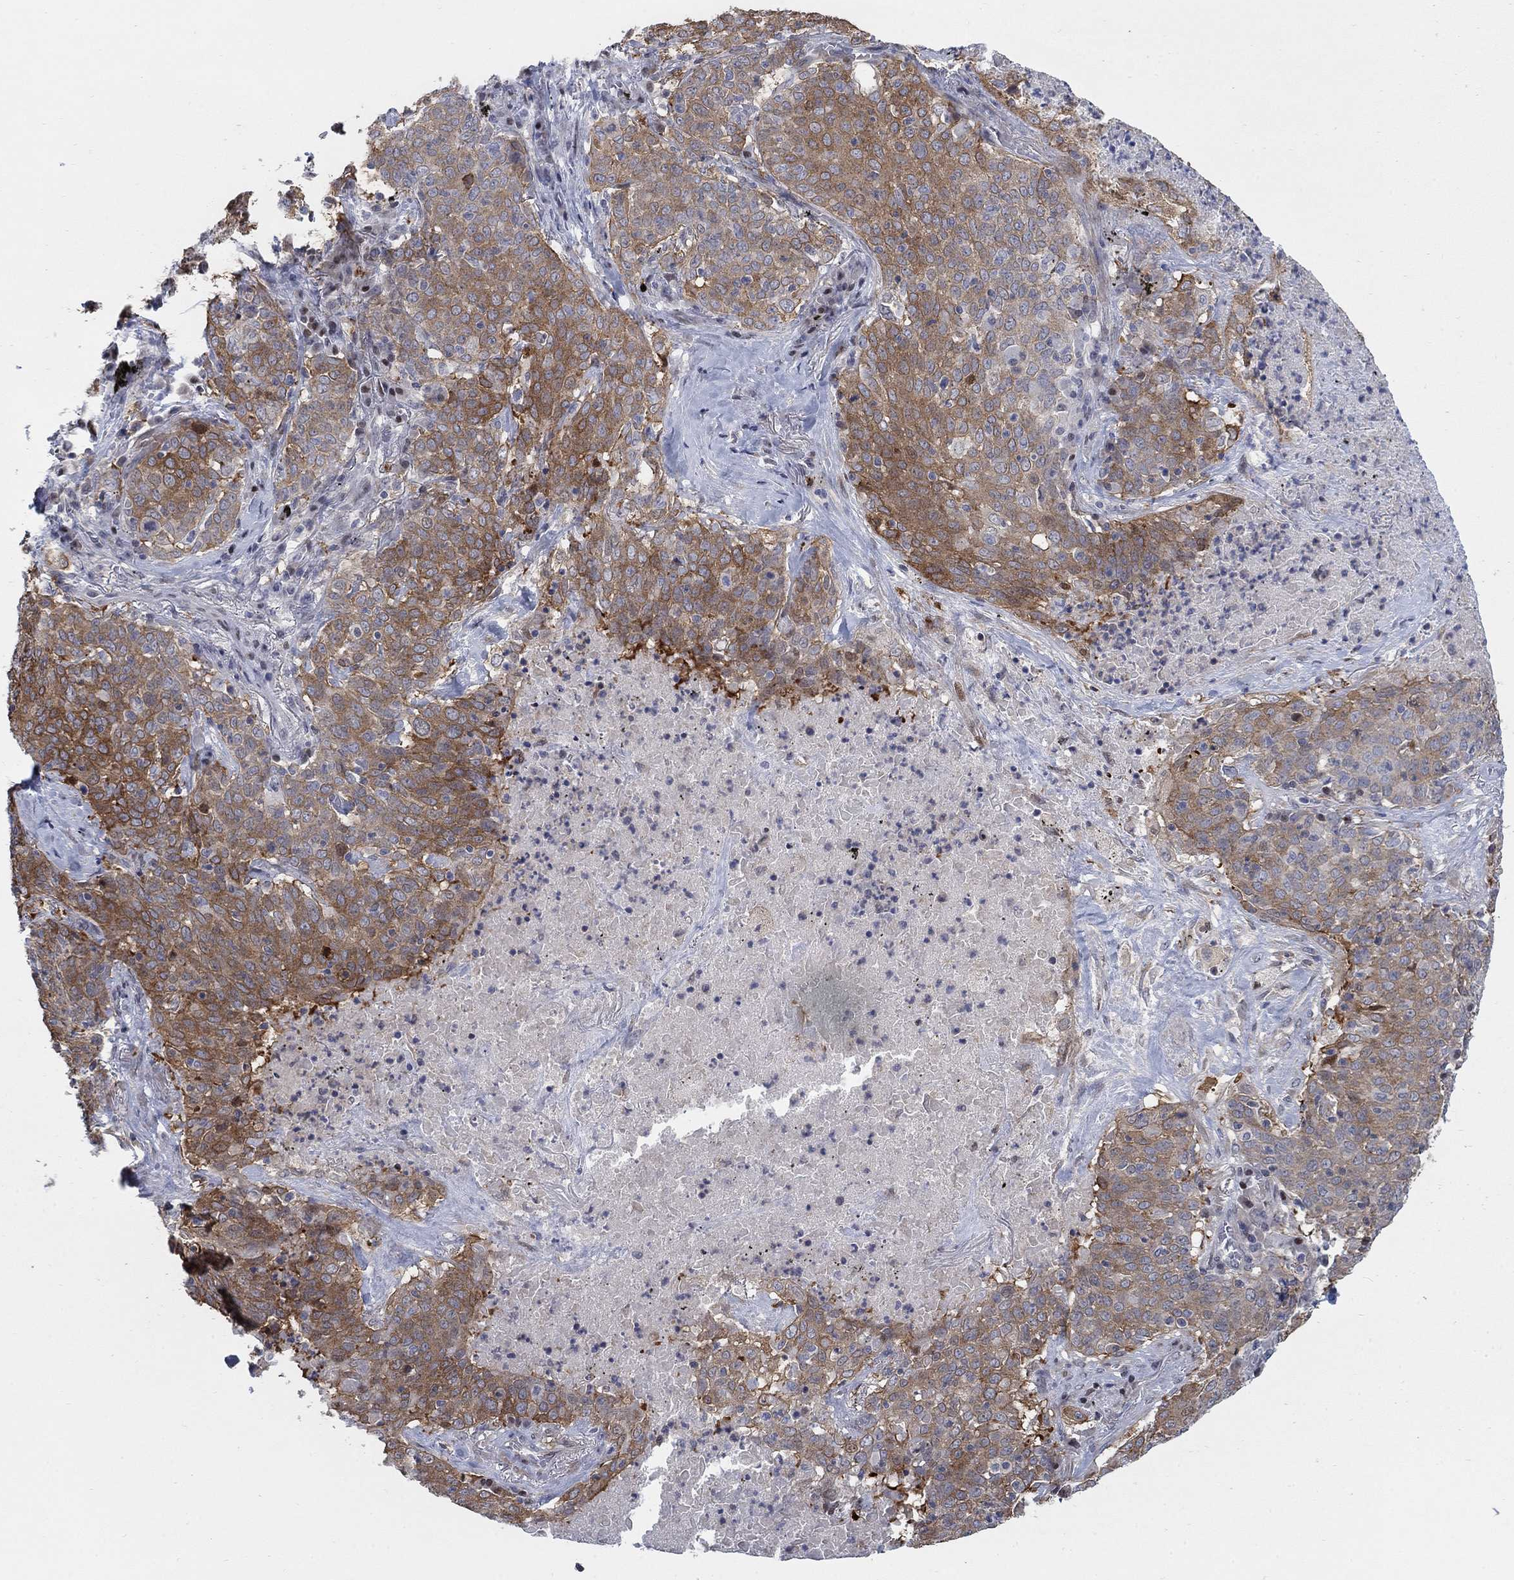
{"staining": {"intensity": "moderate", "quantity": "<25%", "location": "nuclear"}, "tissue": "lung cancer", "cell_type": "Tumor cells", "image_type": "cancer", "snomed": [{"axis": "morphology", "description": "Squamous cell carcinoma, NOS"}, {"axis": "topography", "description": "Lung"}], "caption": "Protein expression analysis of human squamous cell carcinoma (lung) reveals moderate nuclear expression in about <25% of tumor cells. (DAB (3,3'-diaminobenzidine) IHC, brown staining for protein, blue staining for nuclei).", "gene": "MYO3A", "patient": {"sex": "male", "age": 82}}